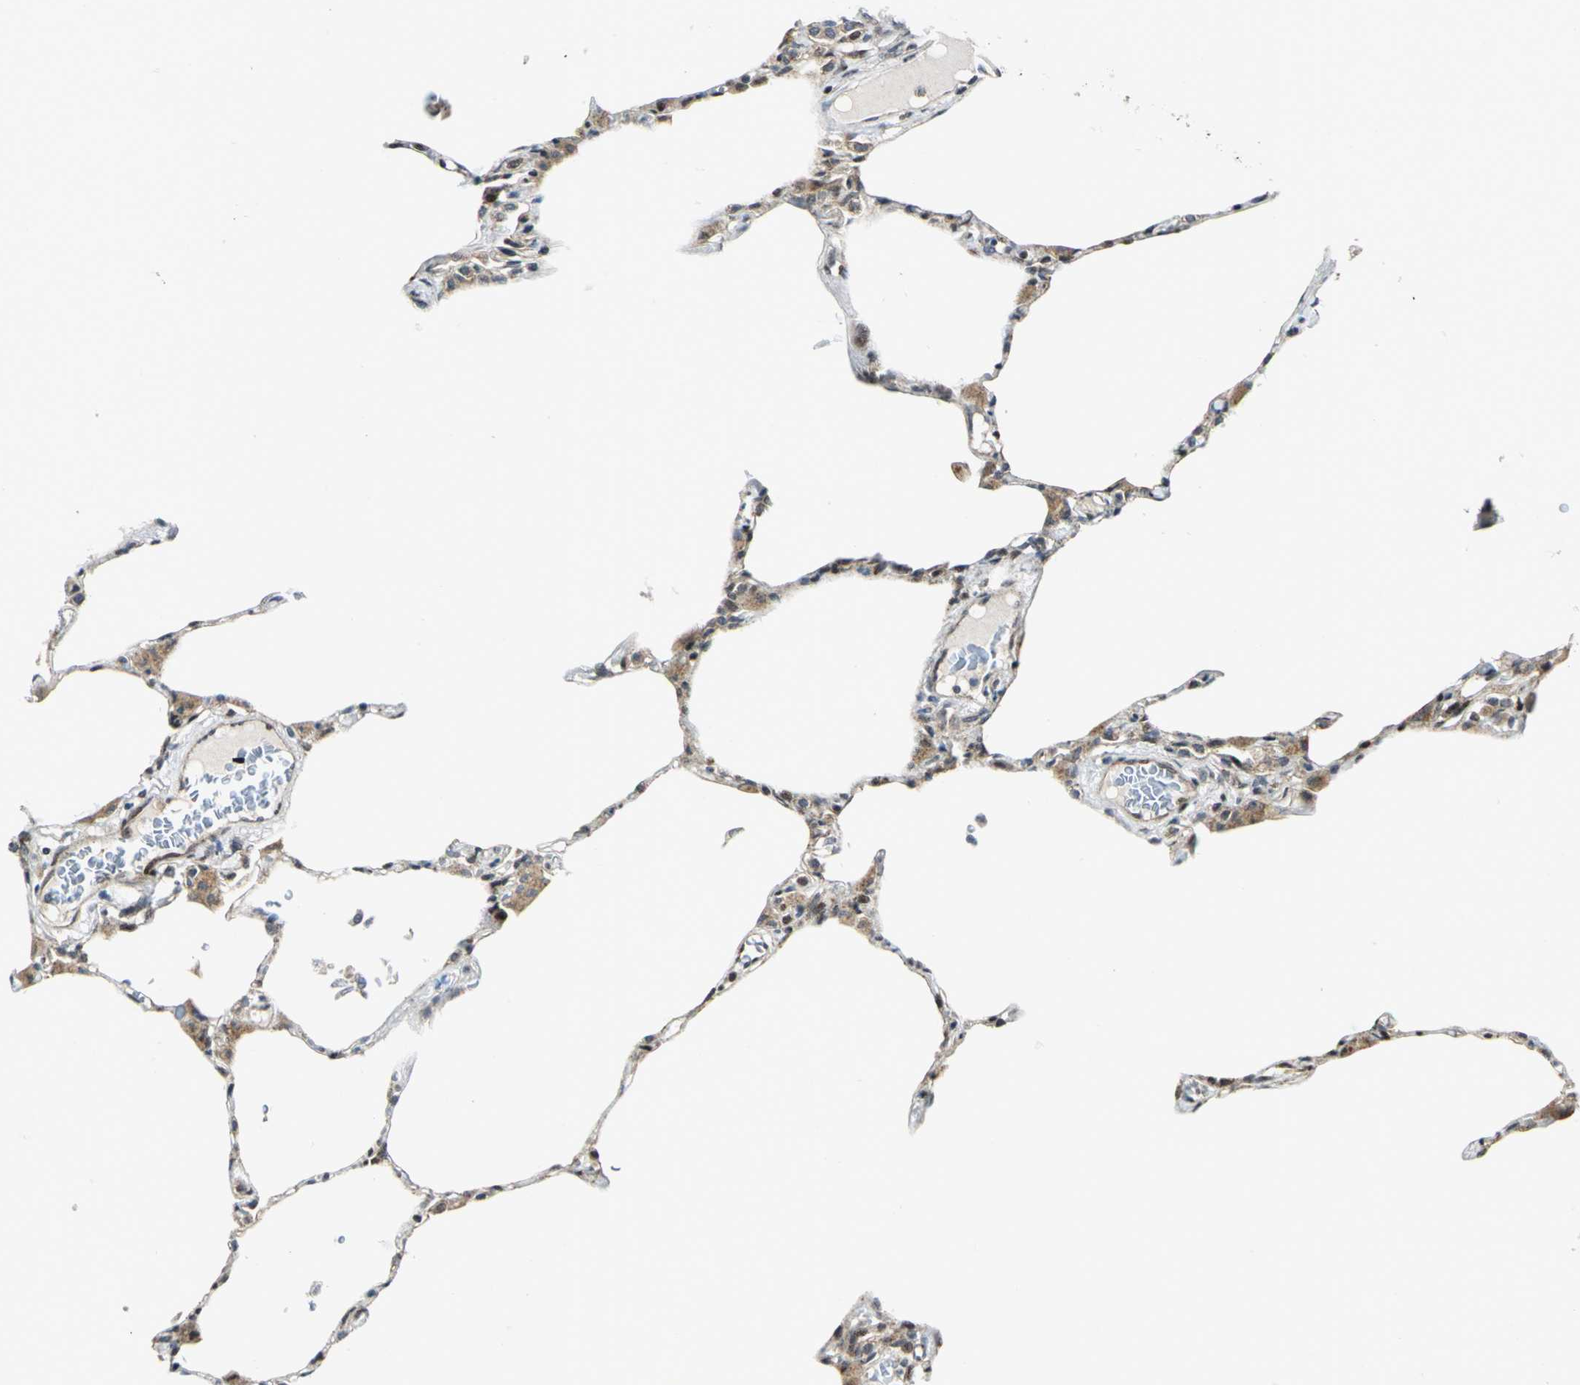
{"staining": {"intensity": "moderate", "quantity": ">75%", "location": "cytoplasmic/membranous,nuclear"}, "tissue": "lung", "cell_type": "Alveolar cells", "image_type": "normal", "snomed": [{"axis": "morphology", "description": "Normal tissue, NOS"}, {"axis": "topography", "description": "Lung"}], "caption": "Immunohistochemical staining of unremarkable lung shows medium levels of moderate cytoplasmic/membranous,nuclear staining in approximately >75% of alveolar cells. (Stains: DAB (3,3'-diaminobenzidine) in brown, nuclei in blue, Microscopy: brightfield microscopy at high magnification).", "gene": "ATP6V1A", "patient": {"sex": "female", "age": 49}}